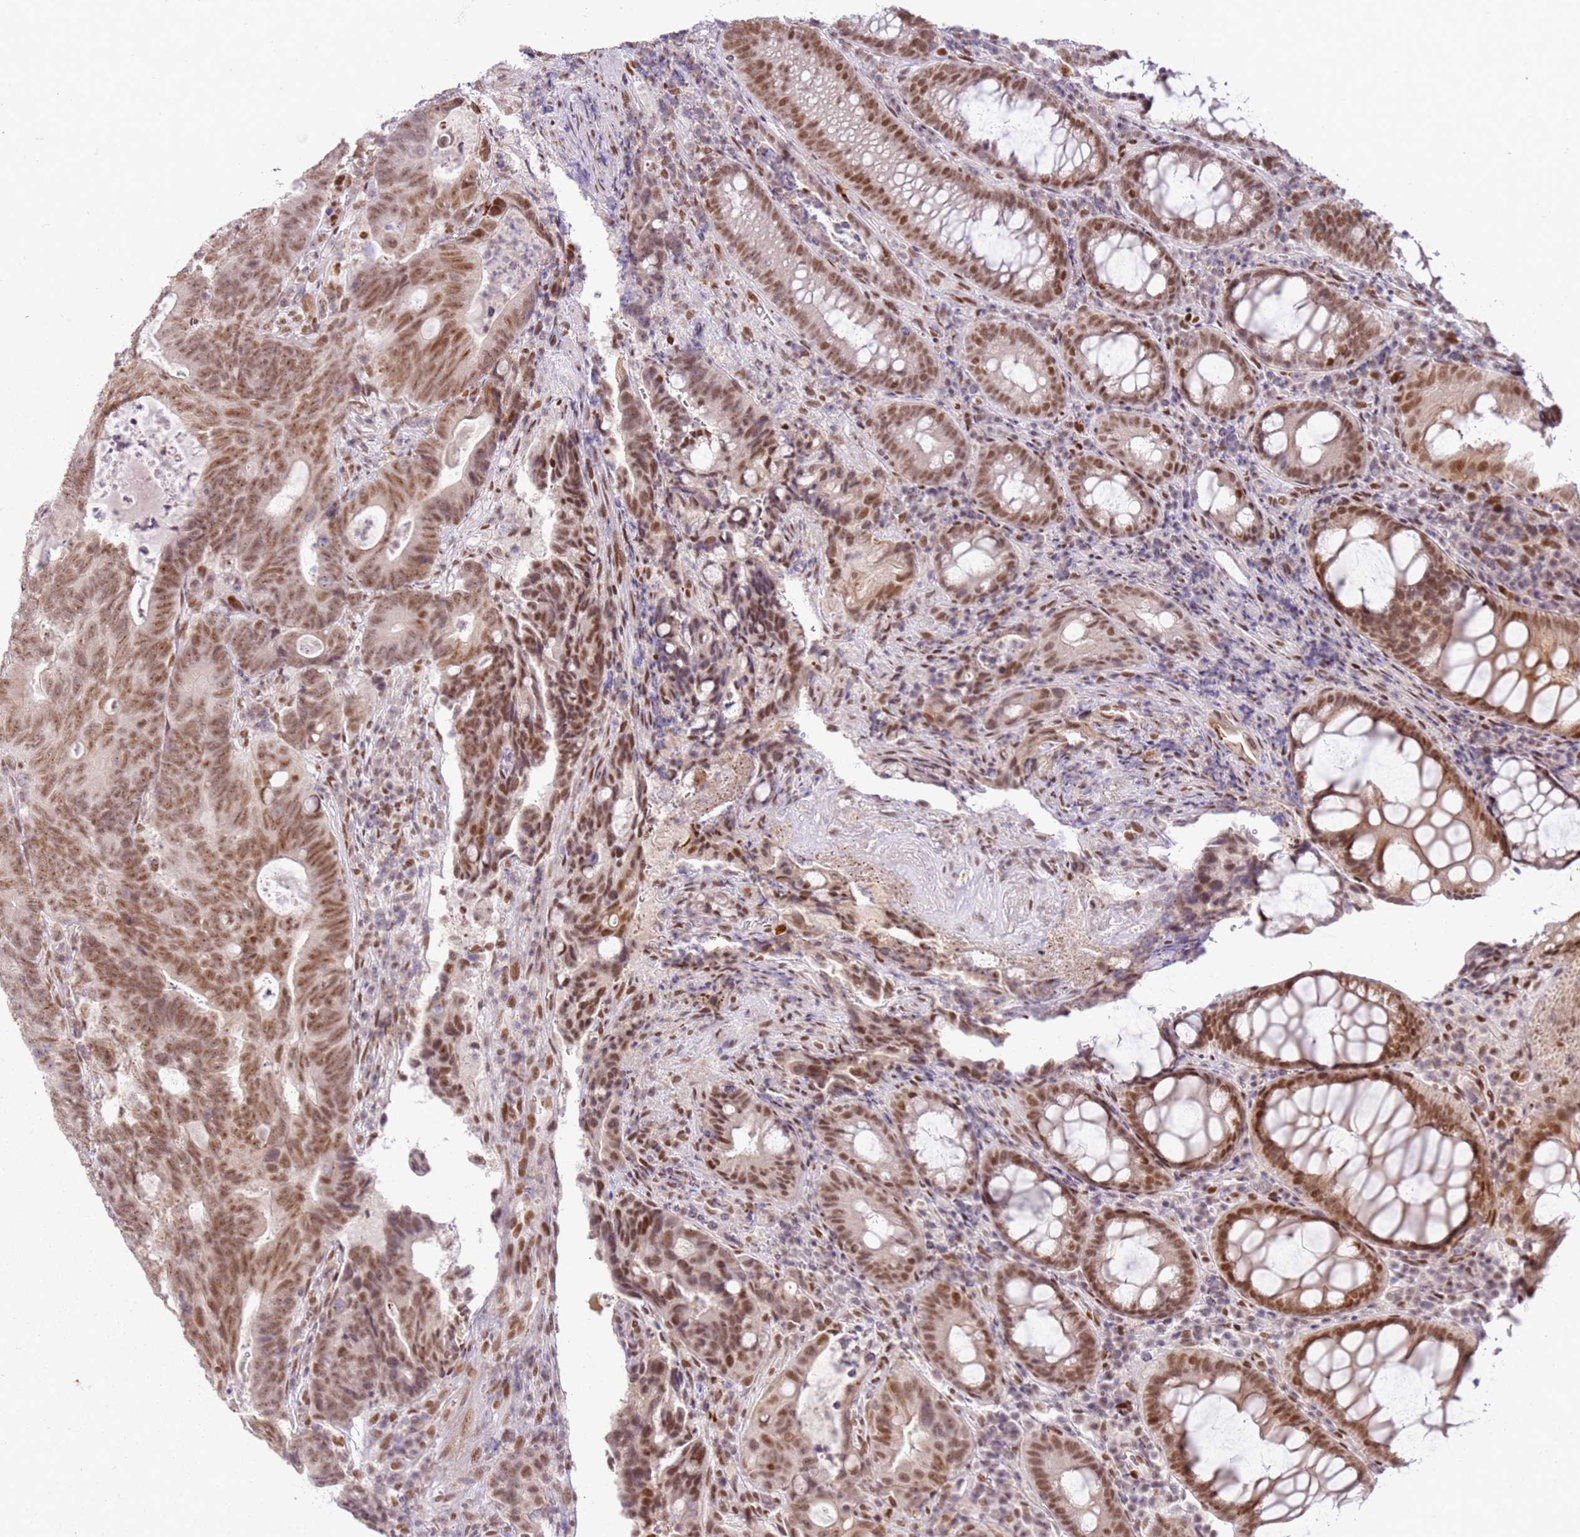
{"staining": {"intensity": "moderate", "quantity": ">75%", "location": "nuclear"}, "tissue": "colorectal cancer", "cell_type": "Tumor cells", "image_type": "cancer", "snomed": [{"axis": "morphology", "description": "Adenocarcinoma, NOS"}, {"axis": "topography", "description": "Colon"}], "caption": "A medium amount of moderate nuclear staining is present in approximately >75% of tumor cells in adenocarcinoma (colorectal) tissue.", "gene": "PHC2", "patient": {"sex": "female", "age": 82}}